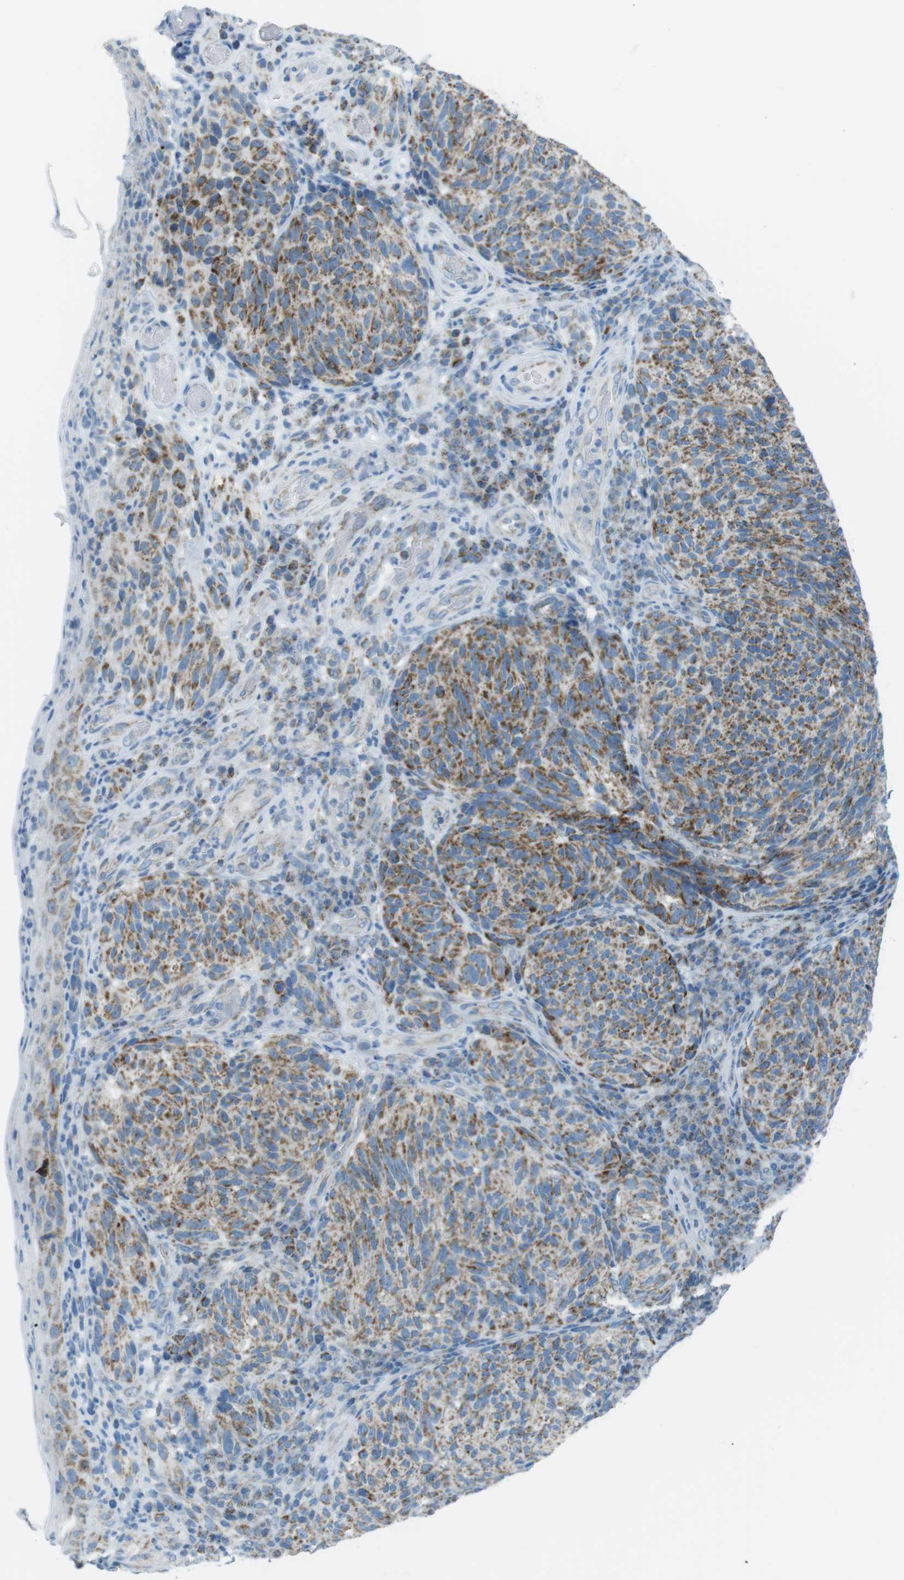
{"staining": {"intensity": "moderate", "quantity": ">75%", "location": "cytoplasmic/membranous"}, "tissue": "melanoma", "cell_type": "Tumor cells", "image_type": "cancer", "snomed": [{"axis": "morphology", "description": "Malignant melanoma, NOS"}, {"axis": "topography", "description": "Skin"}], "caption": "A micrograph showing moderate cytoplasmic/membranous positivity in approximately >75% of tumor cells in malignant melanoma, as visualized by brown immunohistochemical staining.", "gene": "DNAJA3", "patient": {"sex": "female", "age": 73}}